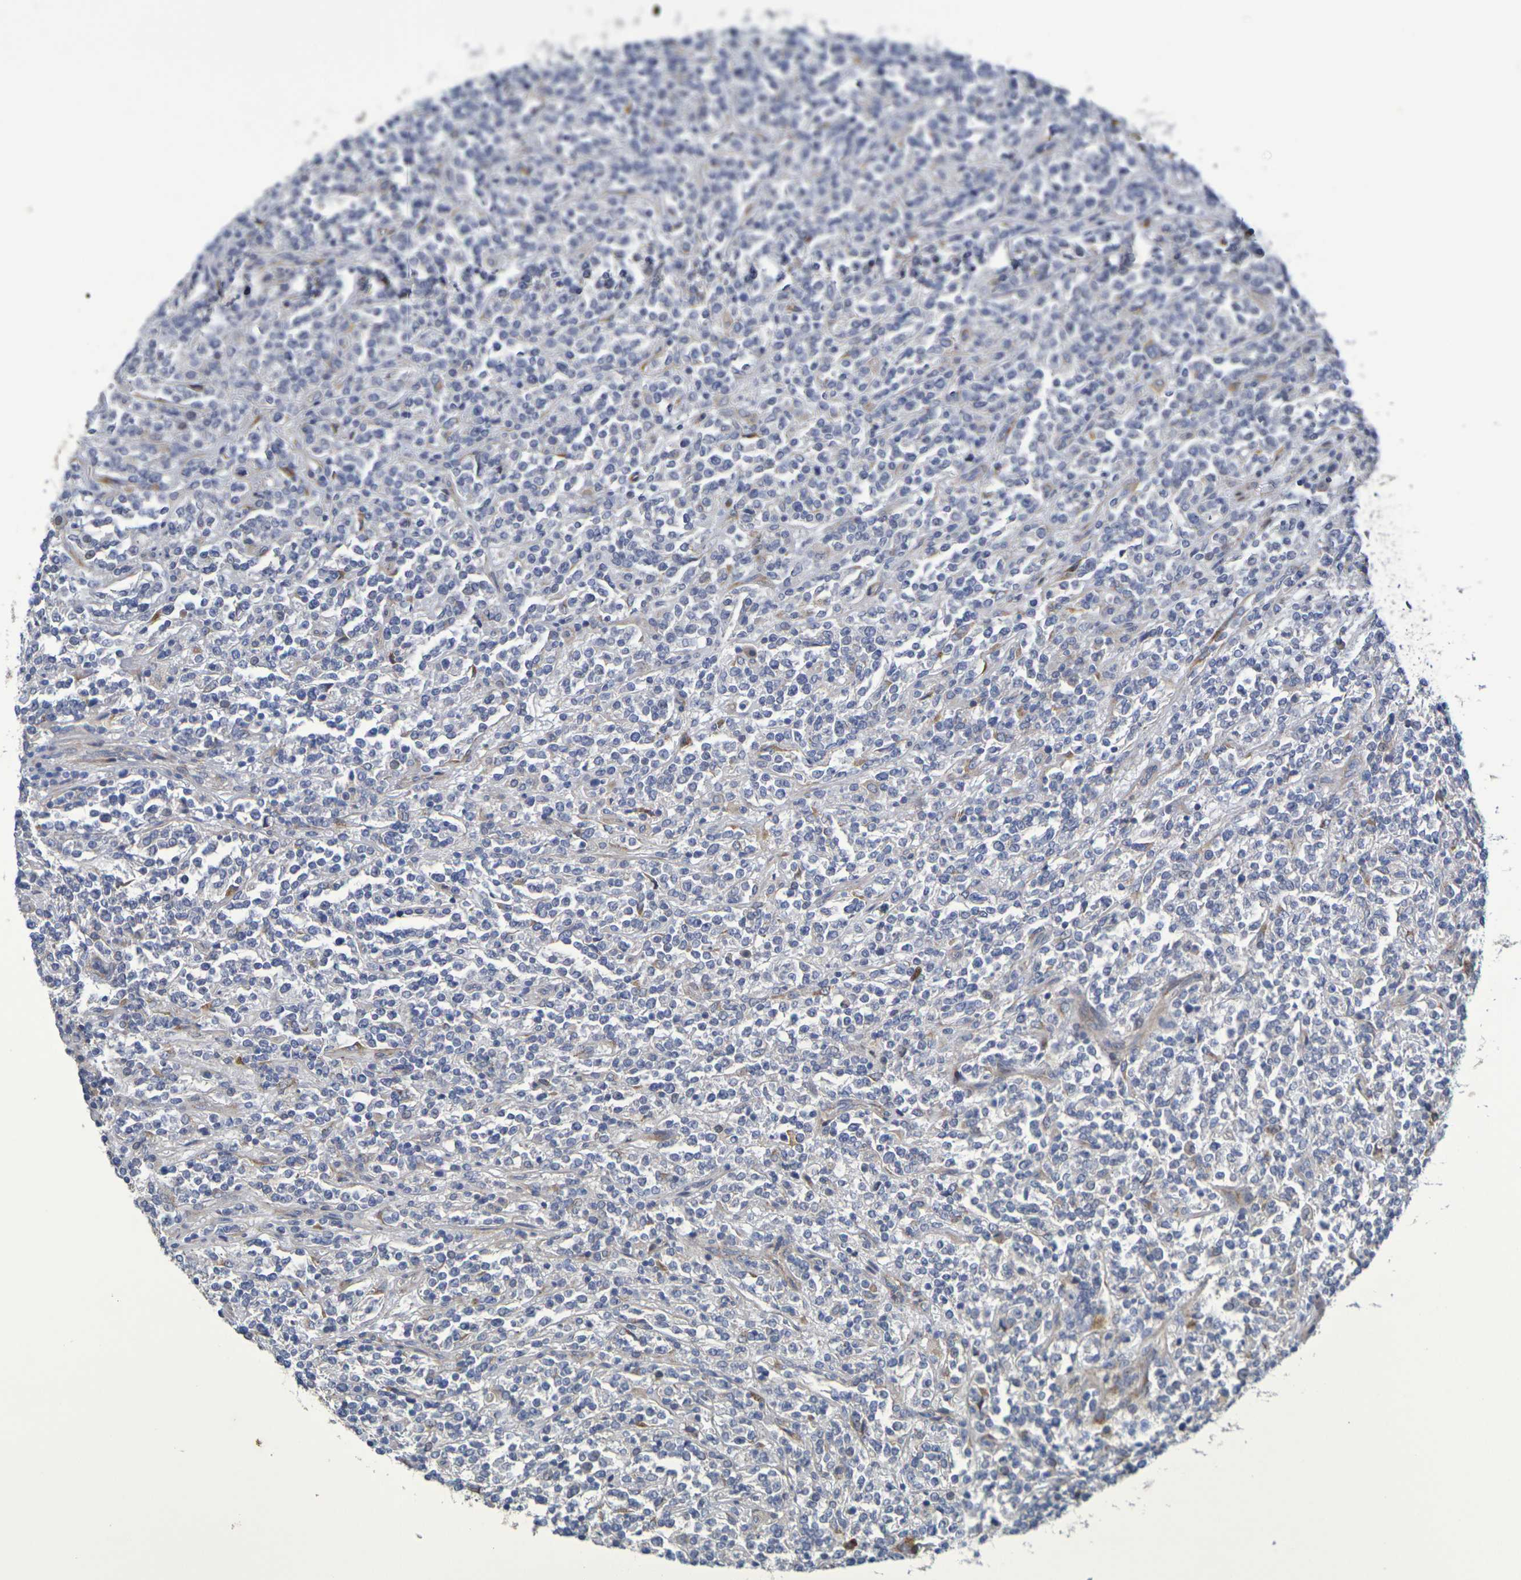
{"staining": {"intensity": "negative", "quantity": "none", "location": "none"}, "tissue": "lymphoma", "cell_type": "Tumor cells", "image_type": "cancer", "snomed": [{"axis": "morphology", "description": "Malignant lymphoma, non-Hodgkin's type, High grade"}, {"axis": "topography", "description": "Soft tissue"}], "caption": "Lymphoma was stained to show a protein in brown. There is no significant positivity in tumor cells. (DAB (3,3'-diaminobenzidine) IHC with hematoxylin counter stain).", "gene": "SDC4", "patient": {"sex": "male", "age": 18}}